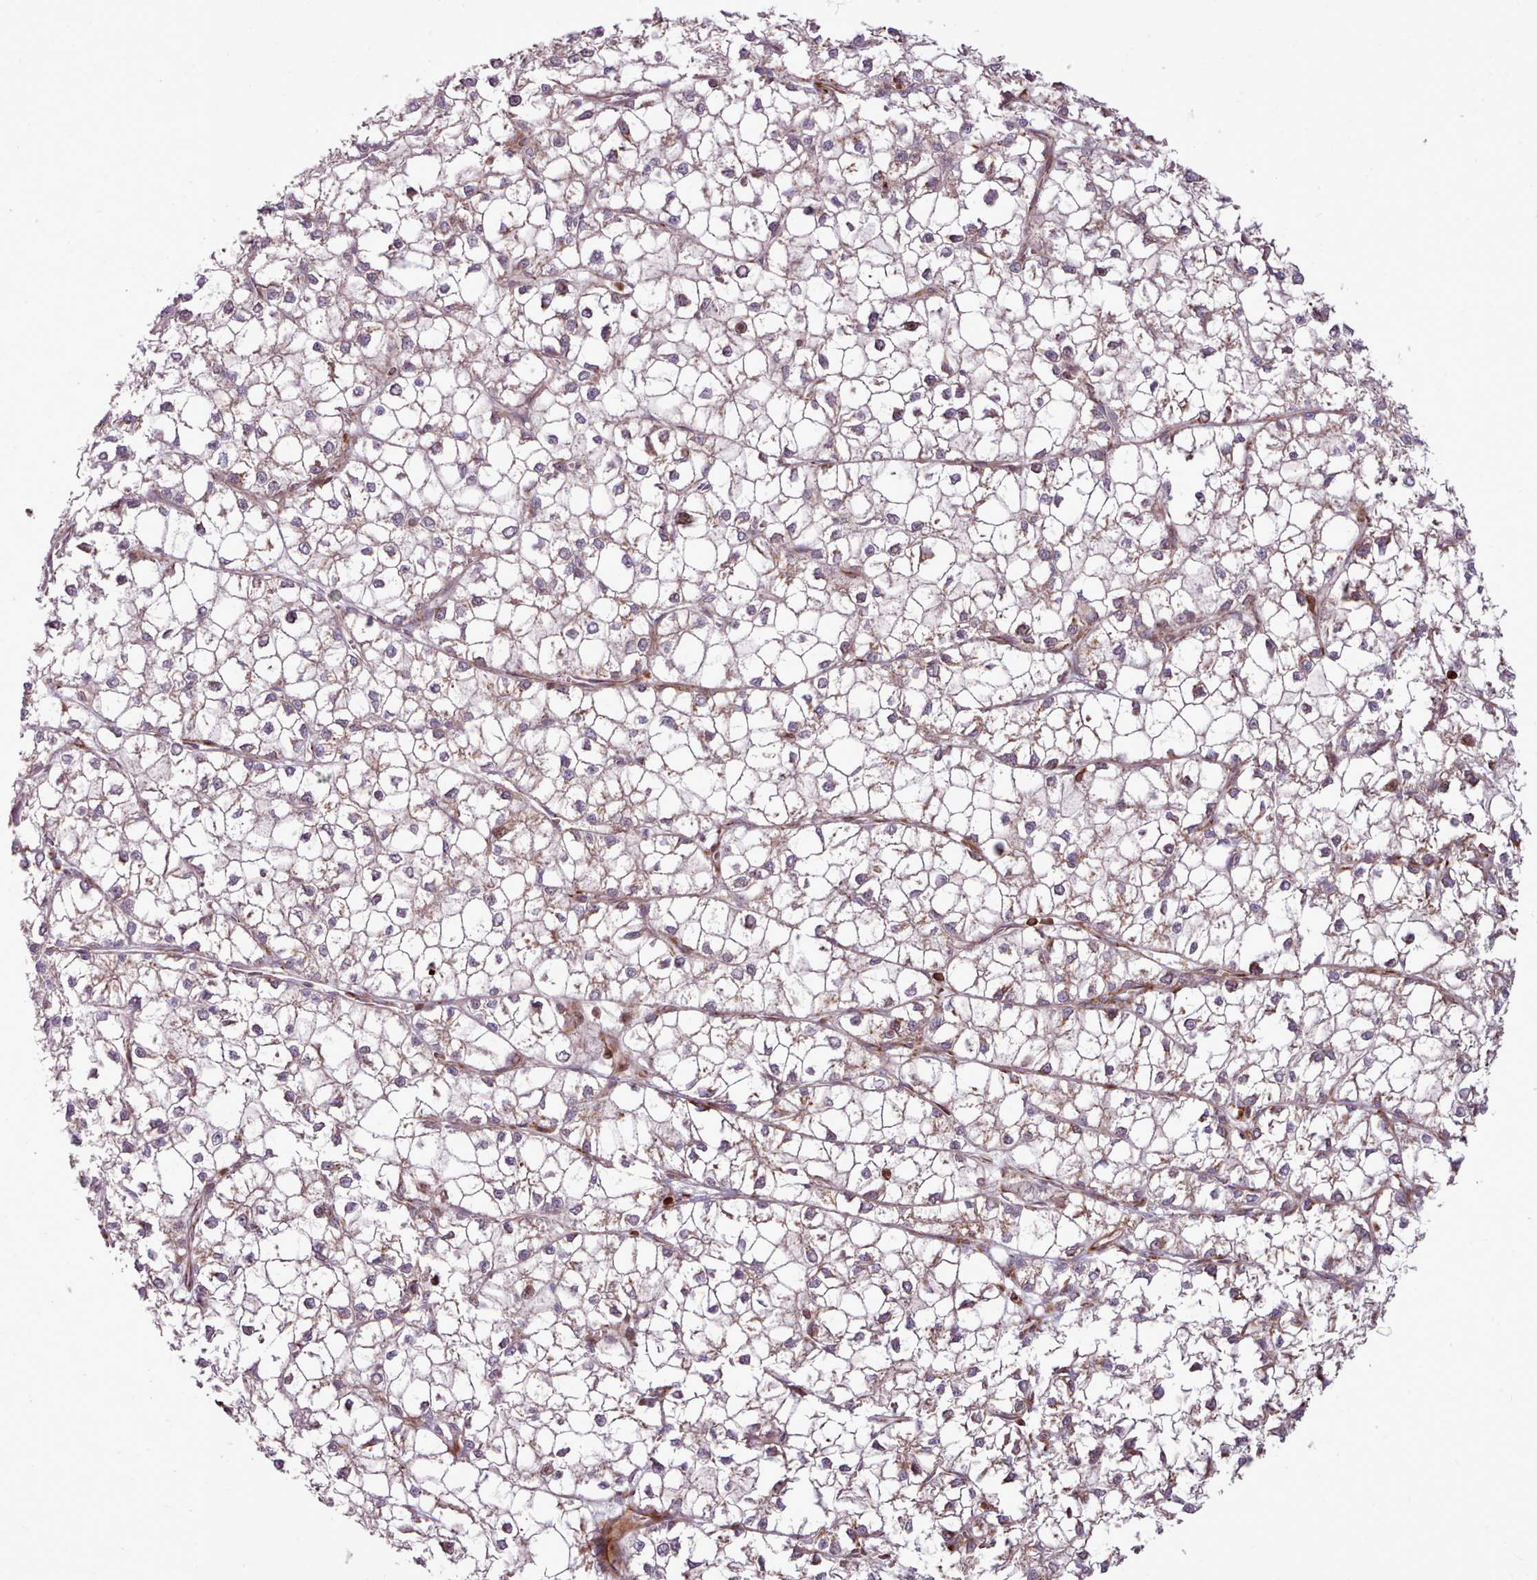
{"staining": {"intensity": "weak", "quantity": "<25%", "location": "cytoplasmic/membranous"}, "tissue": "liver cancer", "cell_type": "Tumor cells", "image_type": "cancer", "snomed": [{"axis": "morphology", "description": "Carcinoma, Hepatocellular, NOS"}, {"axis": "topography", "description": "Liver"}], "caption": "Tumor cells show no significant protein positivity in hepatocellular carcinoma (liver).", "gene": "PPP3R2", "patient": {"sex": "female", "age": 43}}